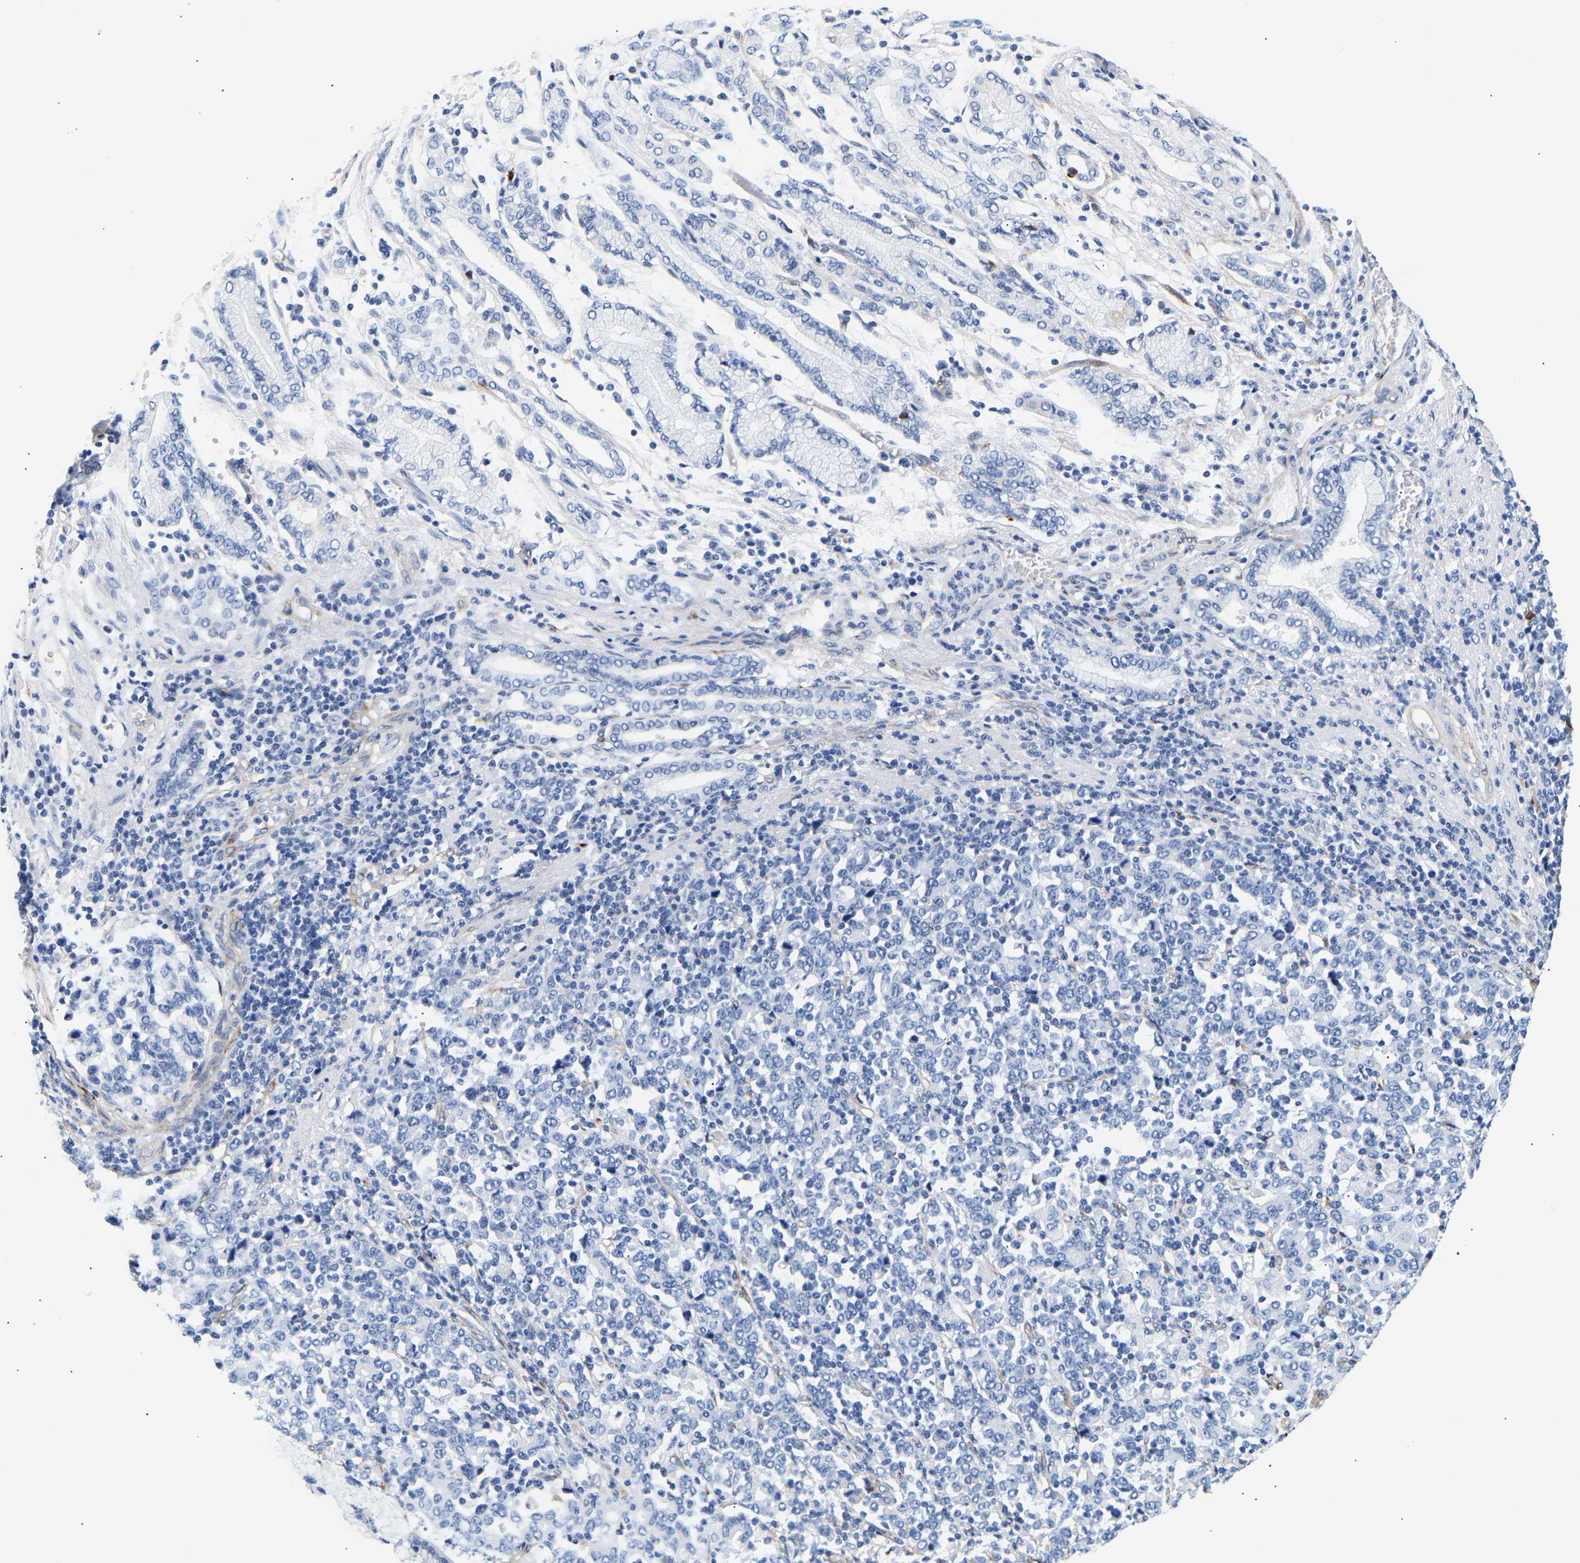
{"staining": {"intensity": "negative", "quantity": "none", "location": "none"}, "tissue": "stomach cancer", "cell_type": "Tumor cells", "image_type": "cancer", "snomed": [{"axis": "morphology", "description": "Adenocarcinoma, NOS"}, {"axis": "topography", "description": "Stomach, upper"}], "caption": "DAB (3,3'-diaminobenzidine) immunohistochemical staining of human stomach cancer shows no significant positivity in tumor cells. (DAB IHC, high magnification).", "gene": "IGFBP7", "patient": {"sex": "male", "age": 69}}